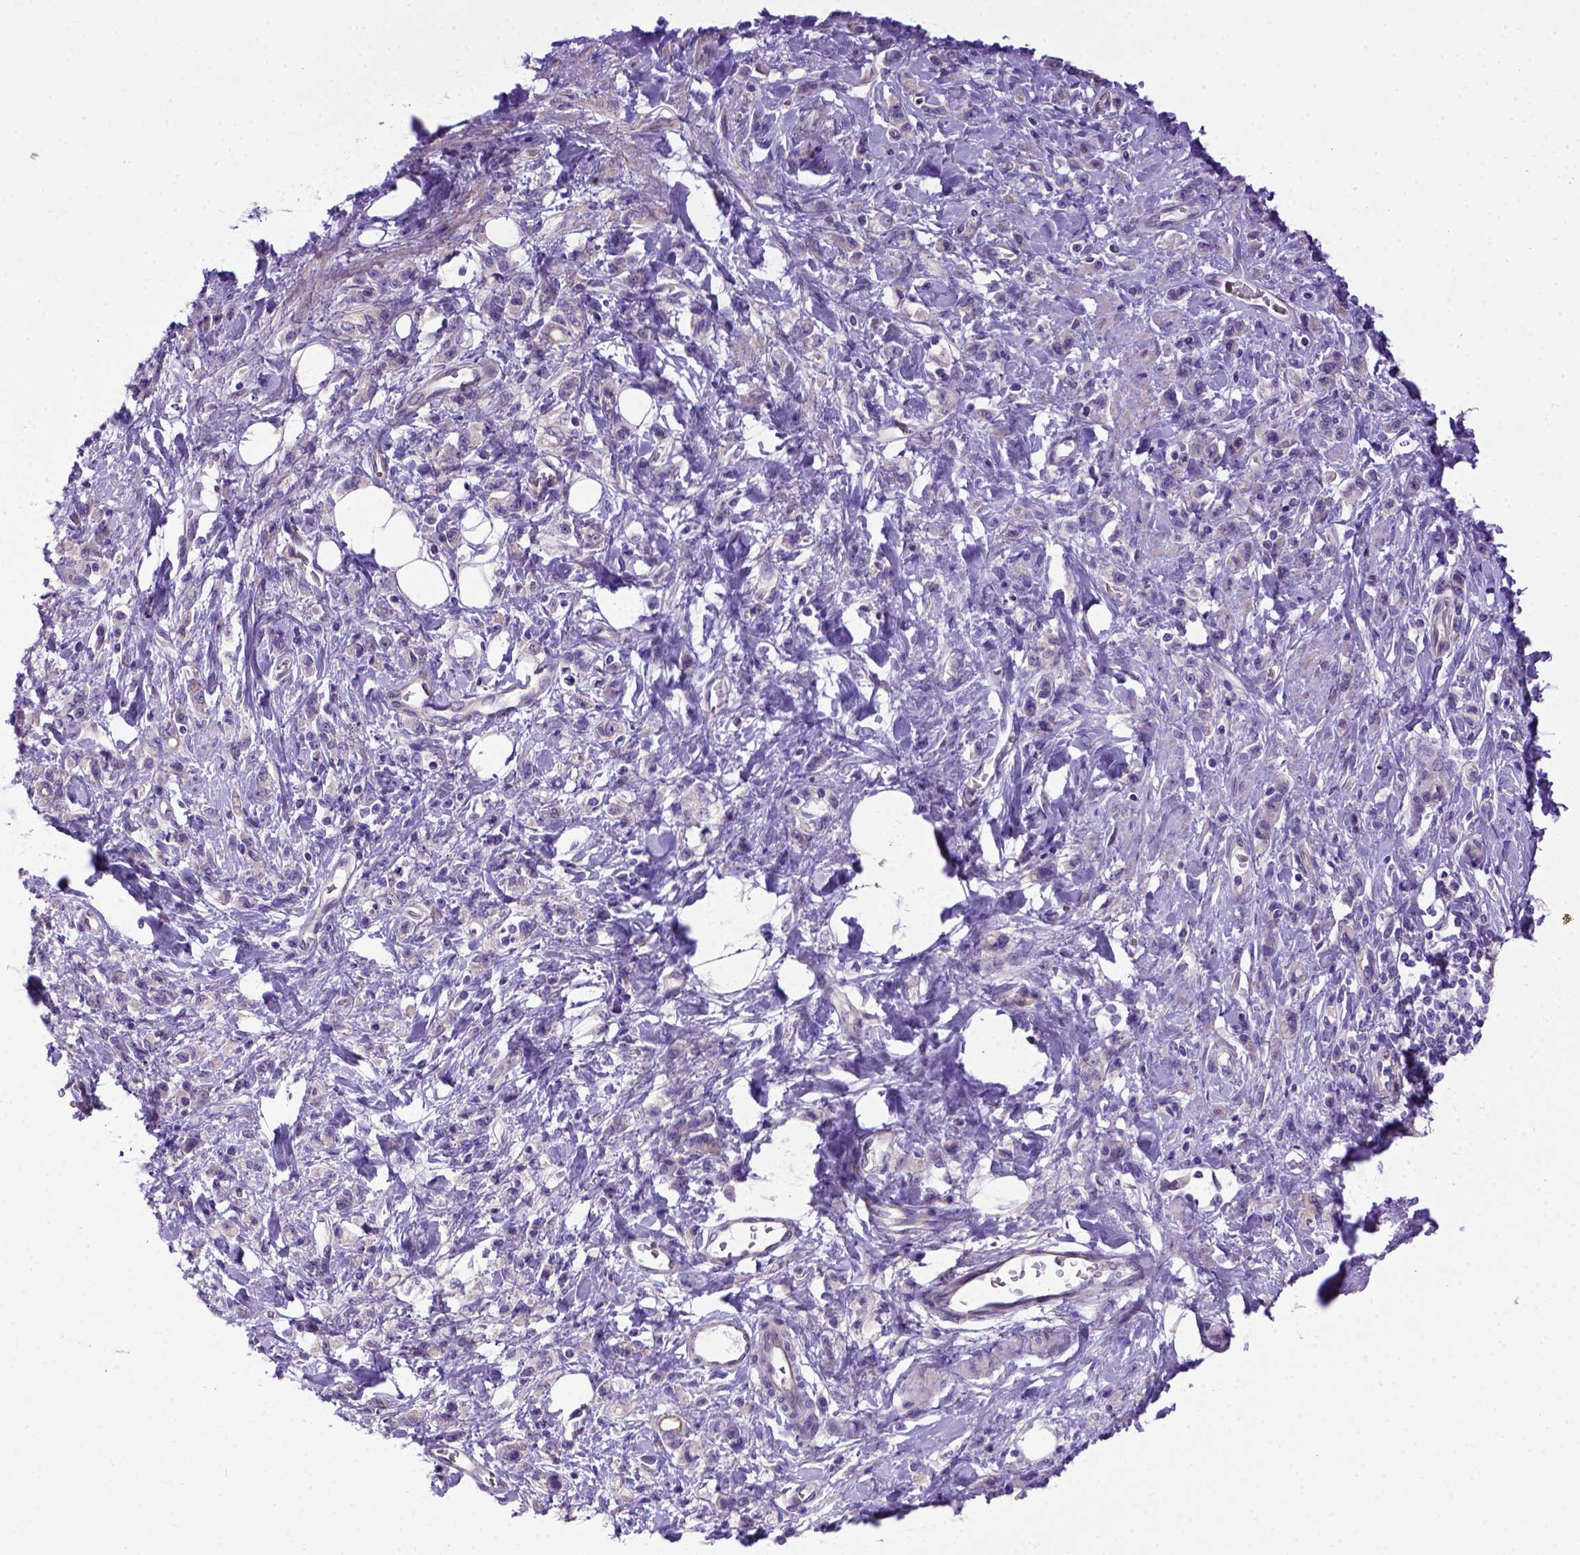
{"staining": {"intensity": "negative", "quantity": "none", "location": "none"}, "tissue": "stomach cancer", "cell_type": "Tumor cells", "image_type": "cancer", "snomed": [{"axis": "morphology", "description": "Adenocarcinoma, NOS"}, {"axis": "topography", "description": "Stomach"}], "caption": "Immunohistochemistry (IHC) photomicrograph of neoplastic tissue: stomach cancer stained with DAB (3,3'-diaminobenzidine) shows no significant protein positivity in tumor cells.", "gene": "ADAM12", "patient": {"sex": "male", "age": 77}}